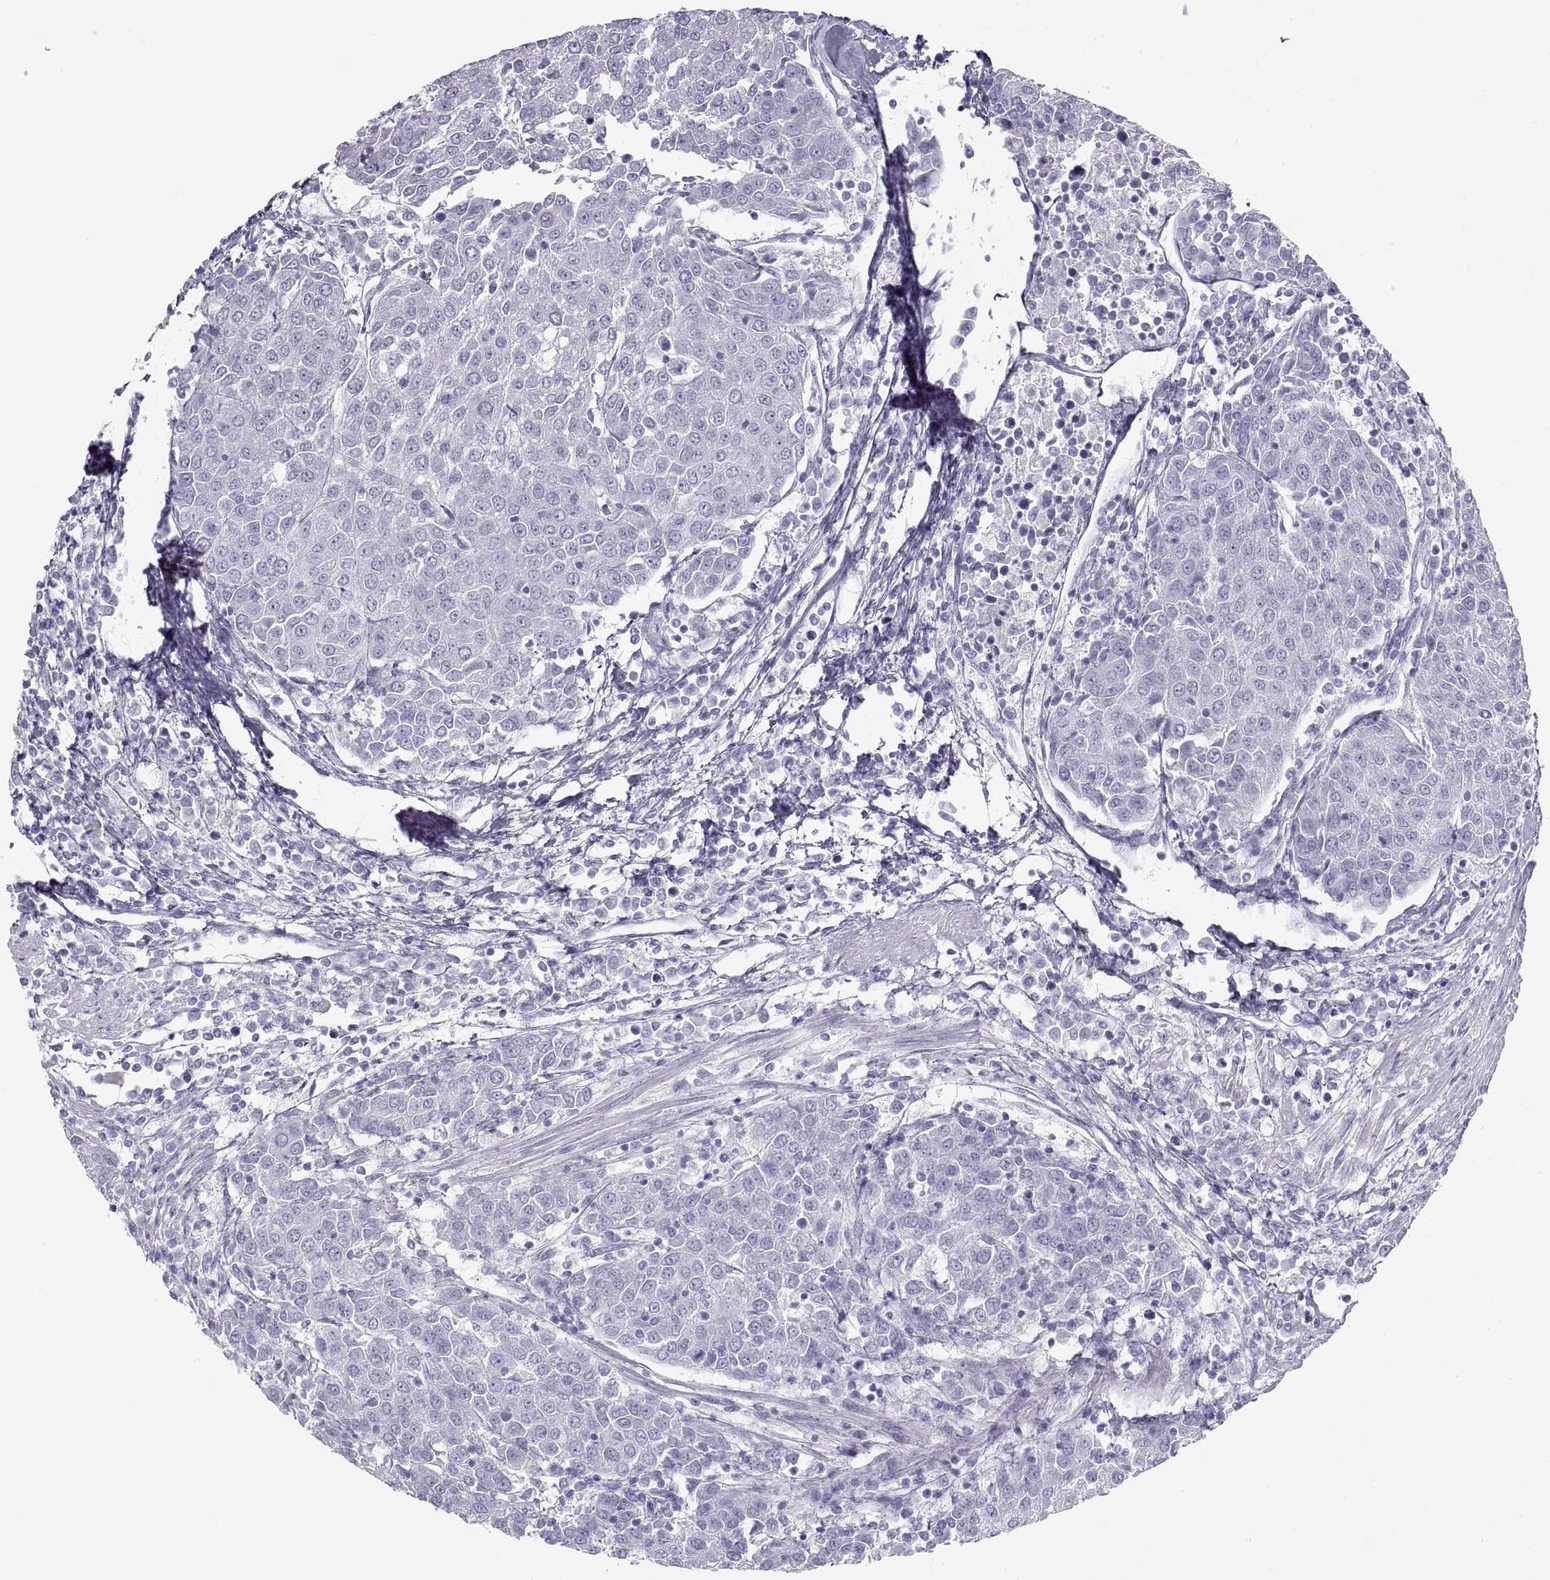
{"staining": {"intensity": "negative", "quantity": "none", "location": "none"}, "tissue": "urothelial cancer", "cell_type": "Tumor cells", "image_type": "cancer", "snomed": [{"axis": "morphology", "description": "Urothelial carcinoma, High grade"}, {"axis": "topography", "description": "Urinary bladder"}], "caption": "Micrograph shows no protein positivity in tumor cells of urothelial carcinoma (high-grade) tissue.", "gene": "SEMG1", "patient": {"sex": "female", "age": 85}}